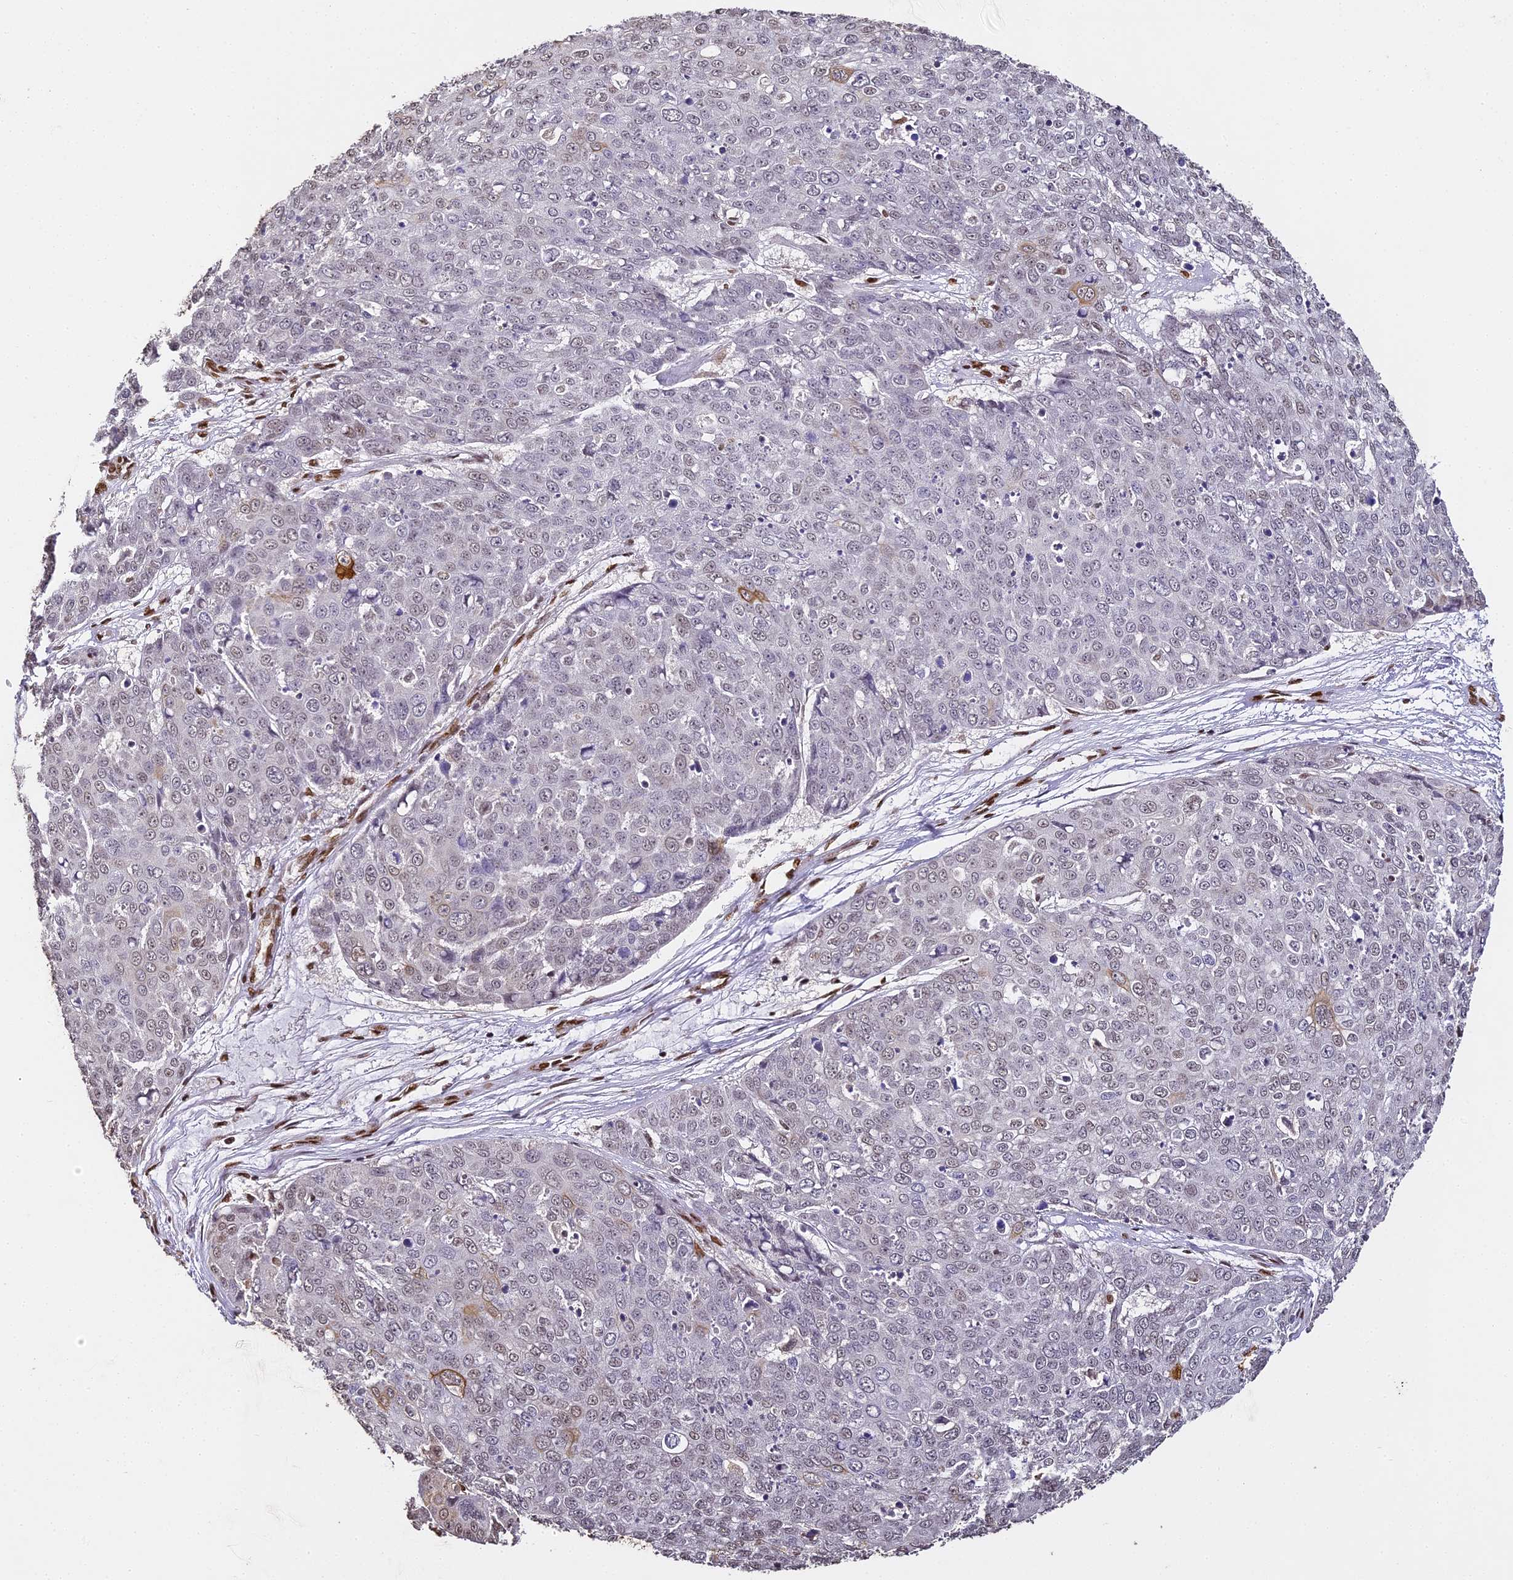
{"staining": {"intensity": "weak", "quantity": "25%-75%", "location": "nuclear"}, "tissue": "skin cancer", "cell_type": "Tumor cells", "image_type": "cancer", "snomed": [{"axis": "morphology", "description": "Squamous cell carcinoma, NOS"}, {"axis": "topography", "description": "Skin"}], "caption": "Skin cancer (squamous cell carcinoma) stained with a brown dye shows weak nuclear positive expression in approximately 25%-75% of tumor cells.", "gene": "HNRNPA1", "patient": {"sex": "male", "age": 71}}